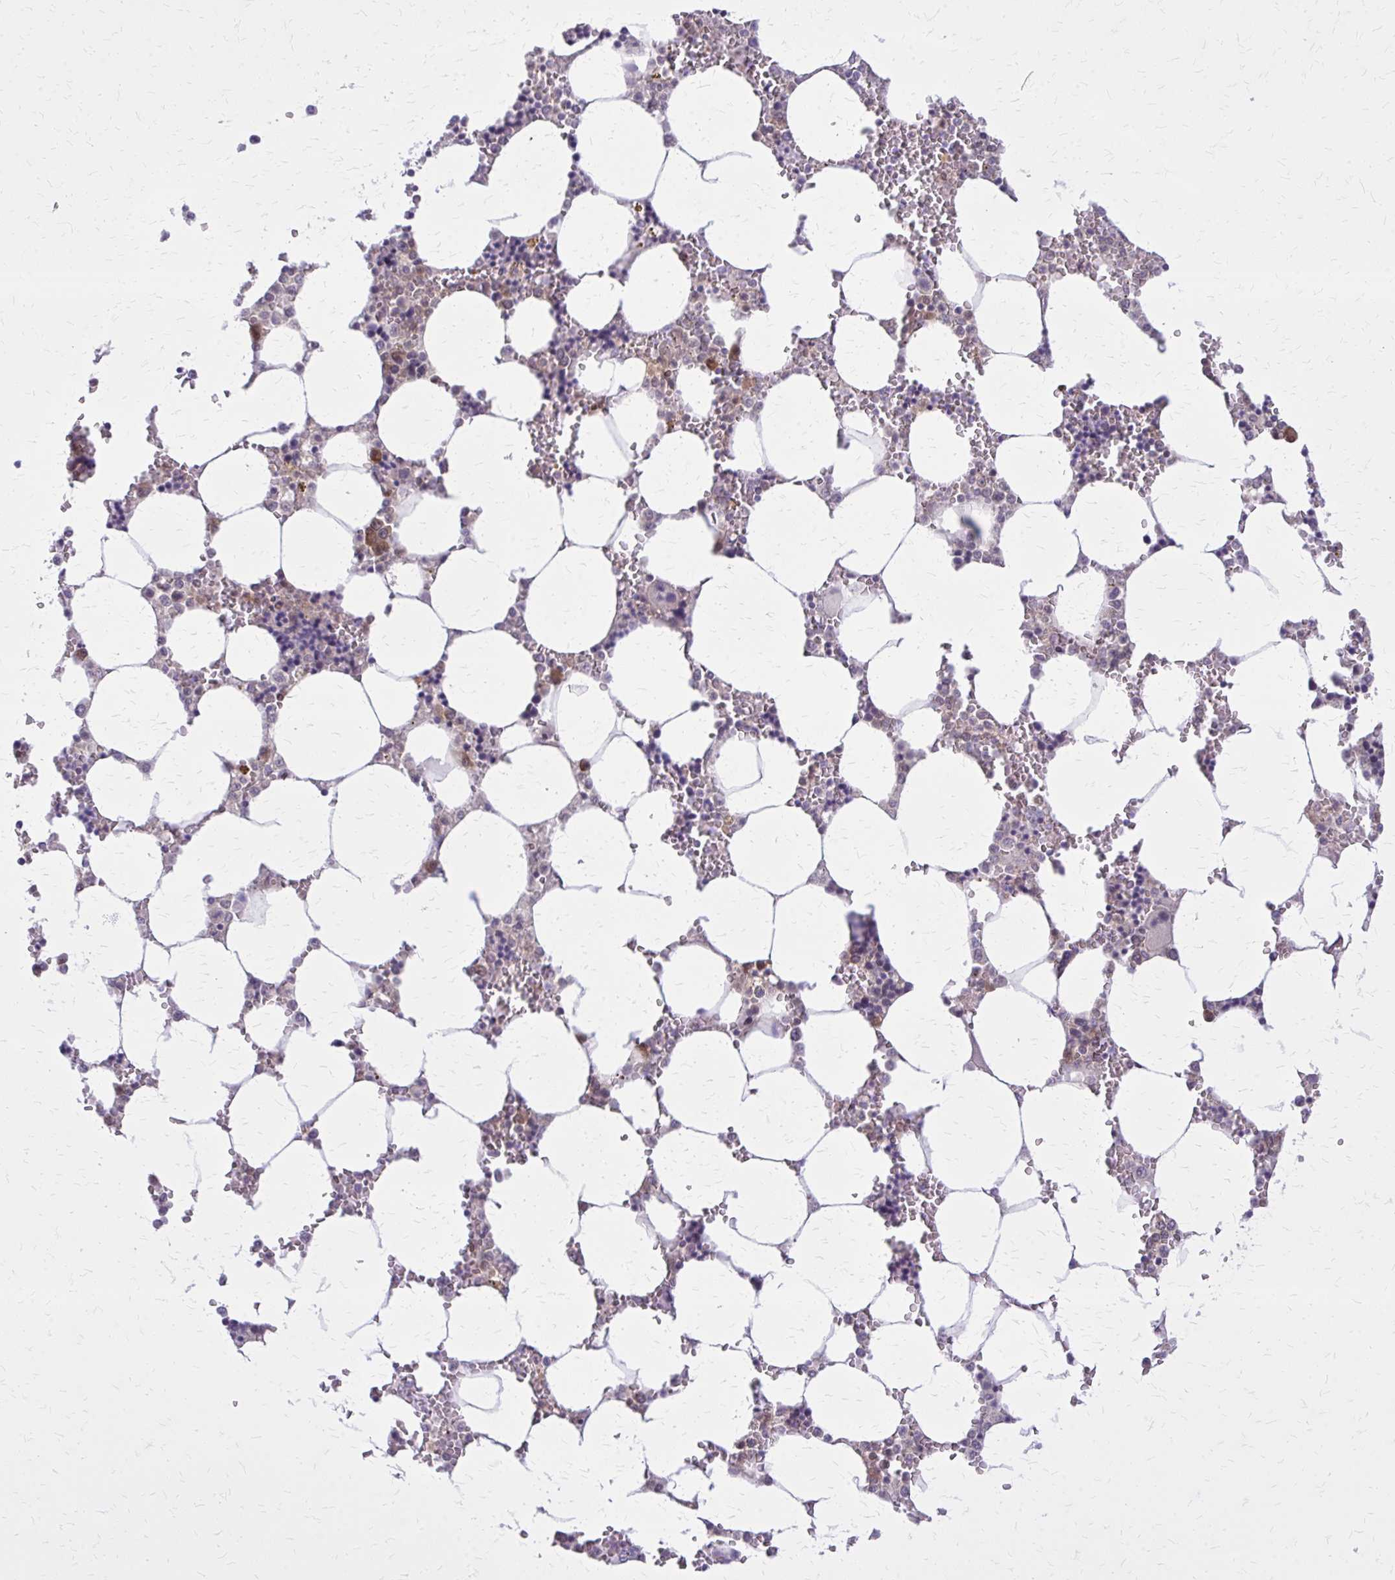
{"staining": {"intensity": "weak", "quantity": "<25%", "location": "cytoplasmic/membranous"}, "tissue": "bone marrow", "cell_type": "Hematopoietic cells", "image_type": "normal", "snomed": [{"axis": "morphology", "description": "Normal tissue, NOS"}, {"axis": "topography", "description": "Bone marrow"}], "caption": "Histopathology image shows no protein positivity in hematopoietic cells of benign bone marrow. (IHC, brightfield microscopy, high magnification).", "gene": "GLRX", "patient": {"sex": "male", "age": 64}}